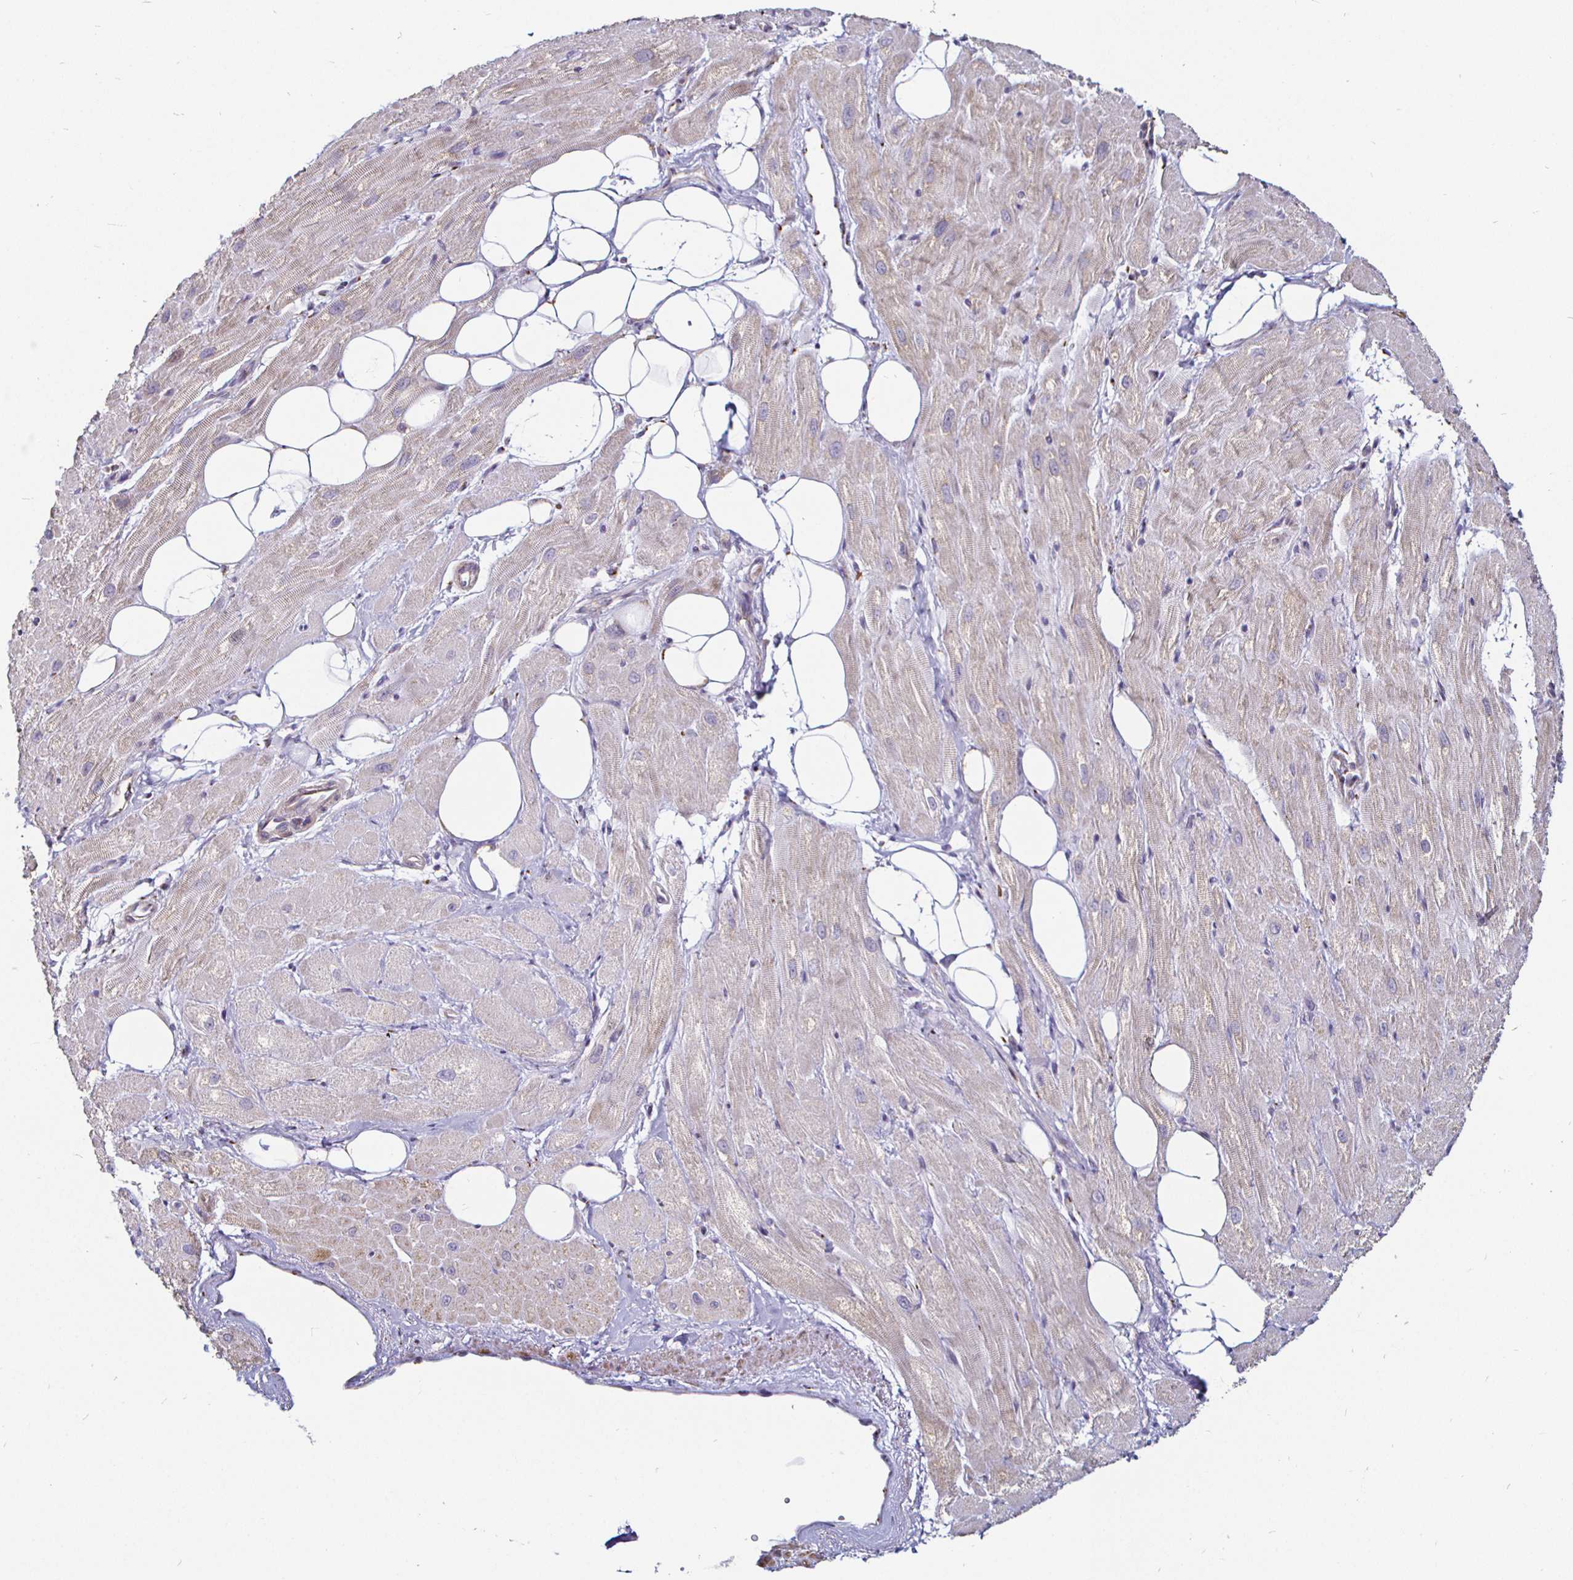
{"staining": {"intensity": "weak", "quantity": "25%-75%", "location": "cytoplasmic/membranous,nuclear"}, "tissue": "heart muscle", "cell_type": "Cardiomyocytes", "image_type": "normal", "snomed": [{"axis": "morphology", "description": "Normal tissue, NOS"}, {"axis": "topography", "description": "Heart"}], "caption": "Unremarkable heart muscle displays weak cytoplasmic/membranous,nuclear positivity in about 25%-75% of cardiomyocytes, visualized by immunohistochemistry.", "gene": "ATG3", "patient": {"sex": "male", "age": 62}}